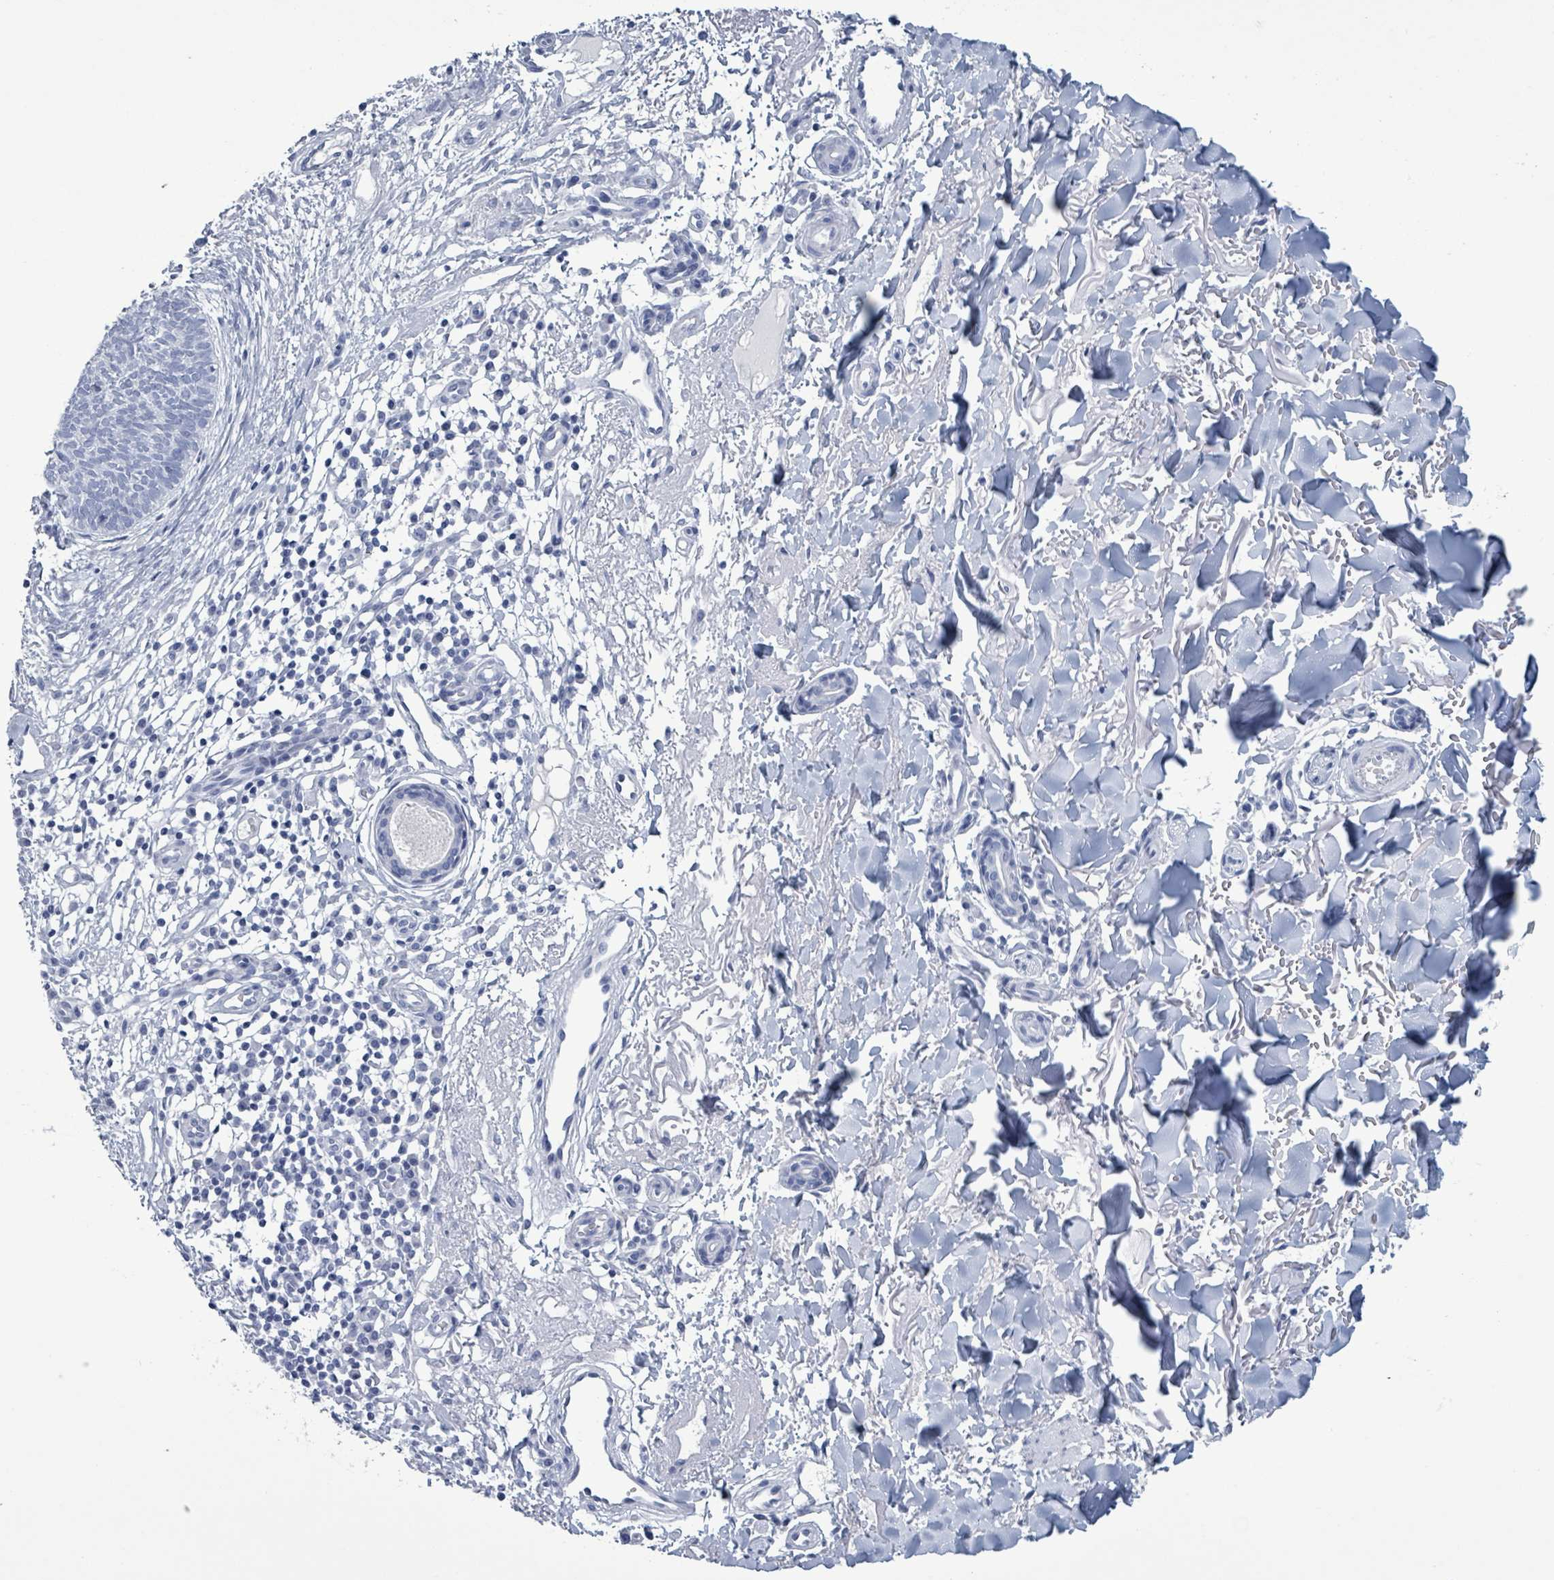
{"staining": {"intensity": "negative", "quantity": "none", "location": "none"}, "tissue": "skin cancer", "cell_type": "Tumor cells", "image_type": "cancer", "snomed": [{"axis": "morphology", "description": "Basal cell carcinoma"}, {"axis": "topography", "description": "Skin"}], "caption": "IHC image of skin basal cell carcinoma stained for a protein (brown), which exhibits no staining in tumor cells. (Brightfield microscopy of DAB (3,3'-diaminobenzidine) IHC at high magnification).", "gene": "NKX2-1", "patient": {"sex": "male", "age": 84}}